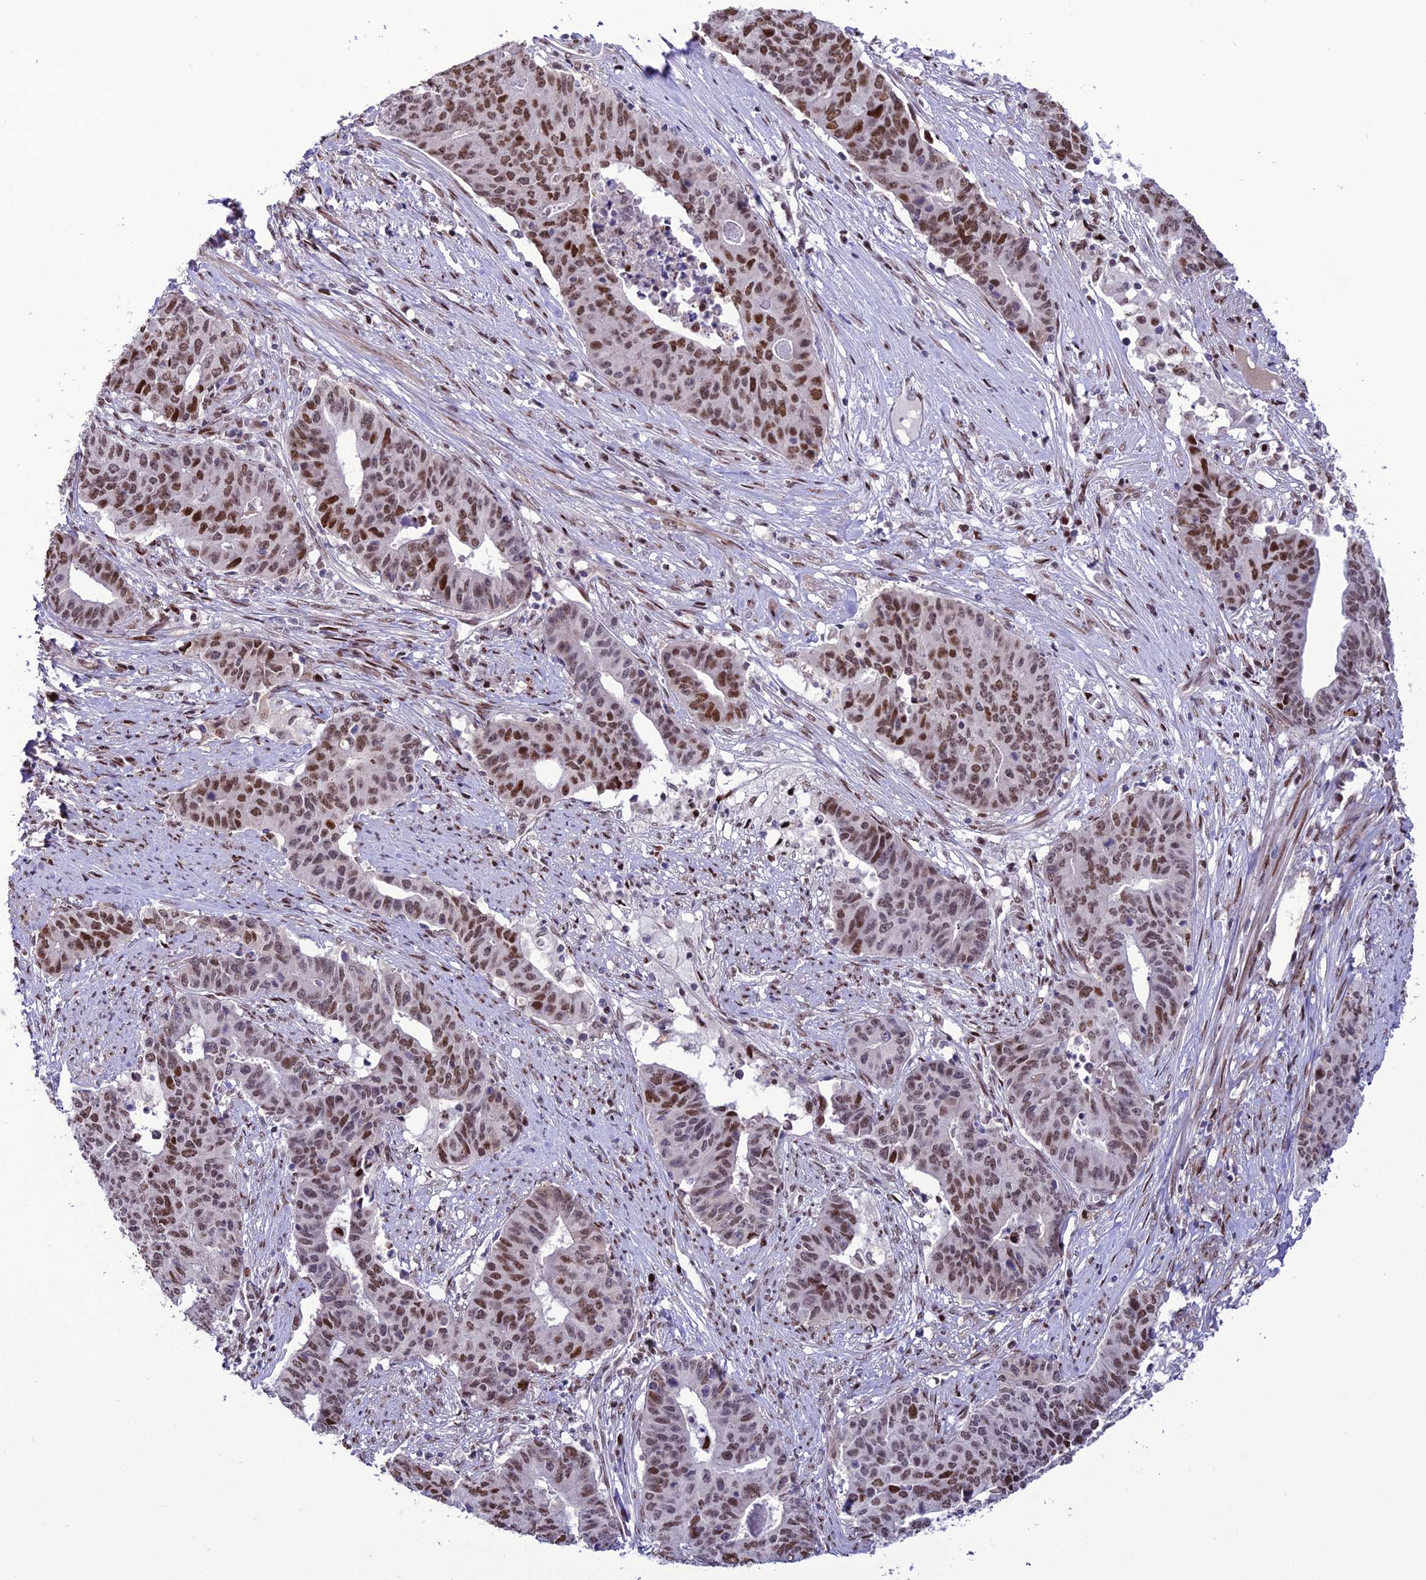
{"staining": {"intensity": "moderate", "quantity": ">75%", "location": "nuclear"}, "tissue": "endometrial cancer", "cell_type": "Tumor cells", "image_type": "cancer", "snomed": [{"axis": "morphology", "description": "Adenocarcinoma, NOS"}, {"axis": "topography", "description": "Endometrium"}], "caption": "Human adenocarcinoma (endometrial) stained for a protein (brown) demonstrates moderate nuclear positive positivity in about >75% of tumor cells.", "gene": "ZNF707", "patient": {"sex": "female", "age": 59}}